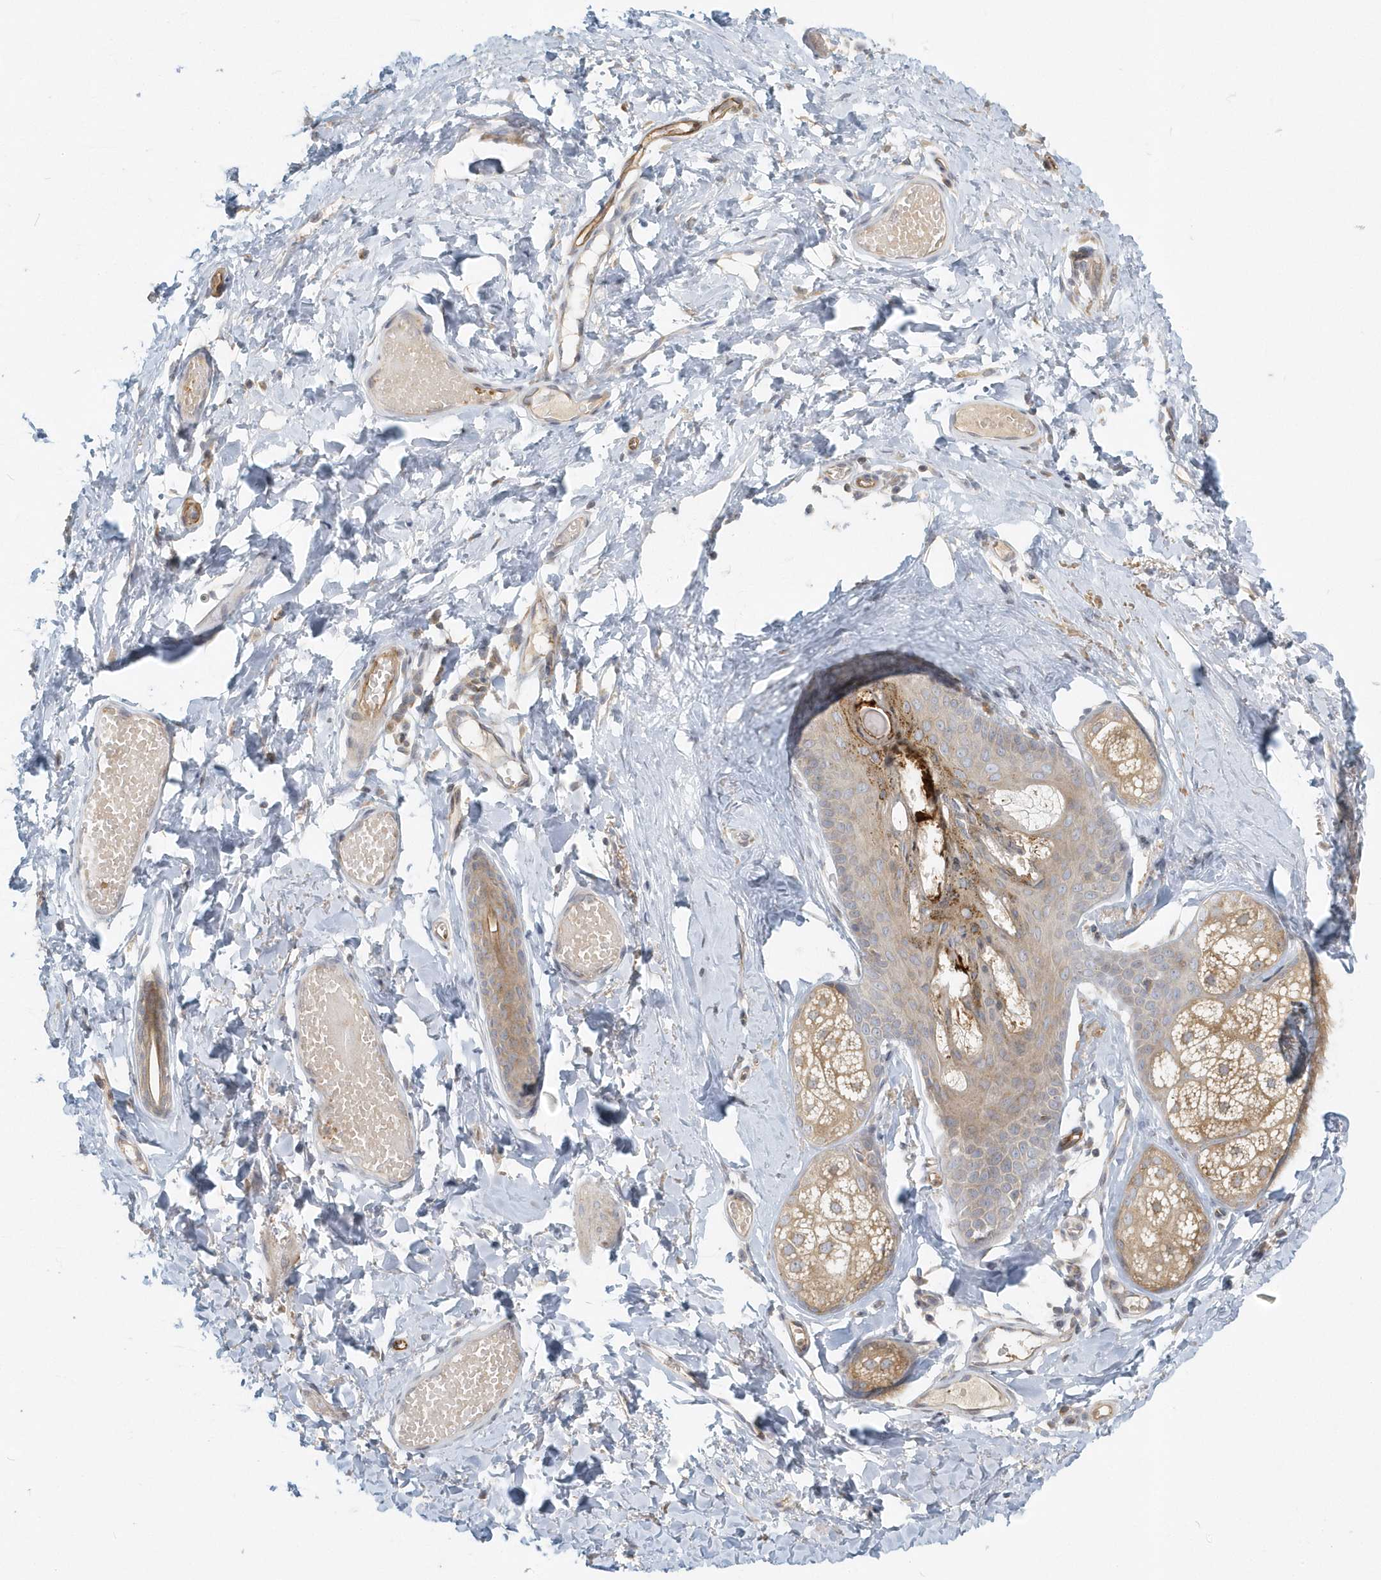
{"staining": {"intensity": "moderate", "quantity": "25%-75%", "location": "cytoplasmic/membranous"}, "tissue": "skin", "cell_type": "Epidermal cells", "image_type": "normal", "snomed": [{"axis": "morphology", "description": "Normal tissue, NOS"}, {"axis": "morphology", "description": "Inflammation, NOS"}, {"axis": "topography", "description": "Vulva"}], "caption": "Moderate cytoplasmic/membranous staining is seen in about 25%-75% of epidermal cells in unremarkable skin.", "gene": "NAPB", "patient": {"sex": "female", "age": 84}}